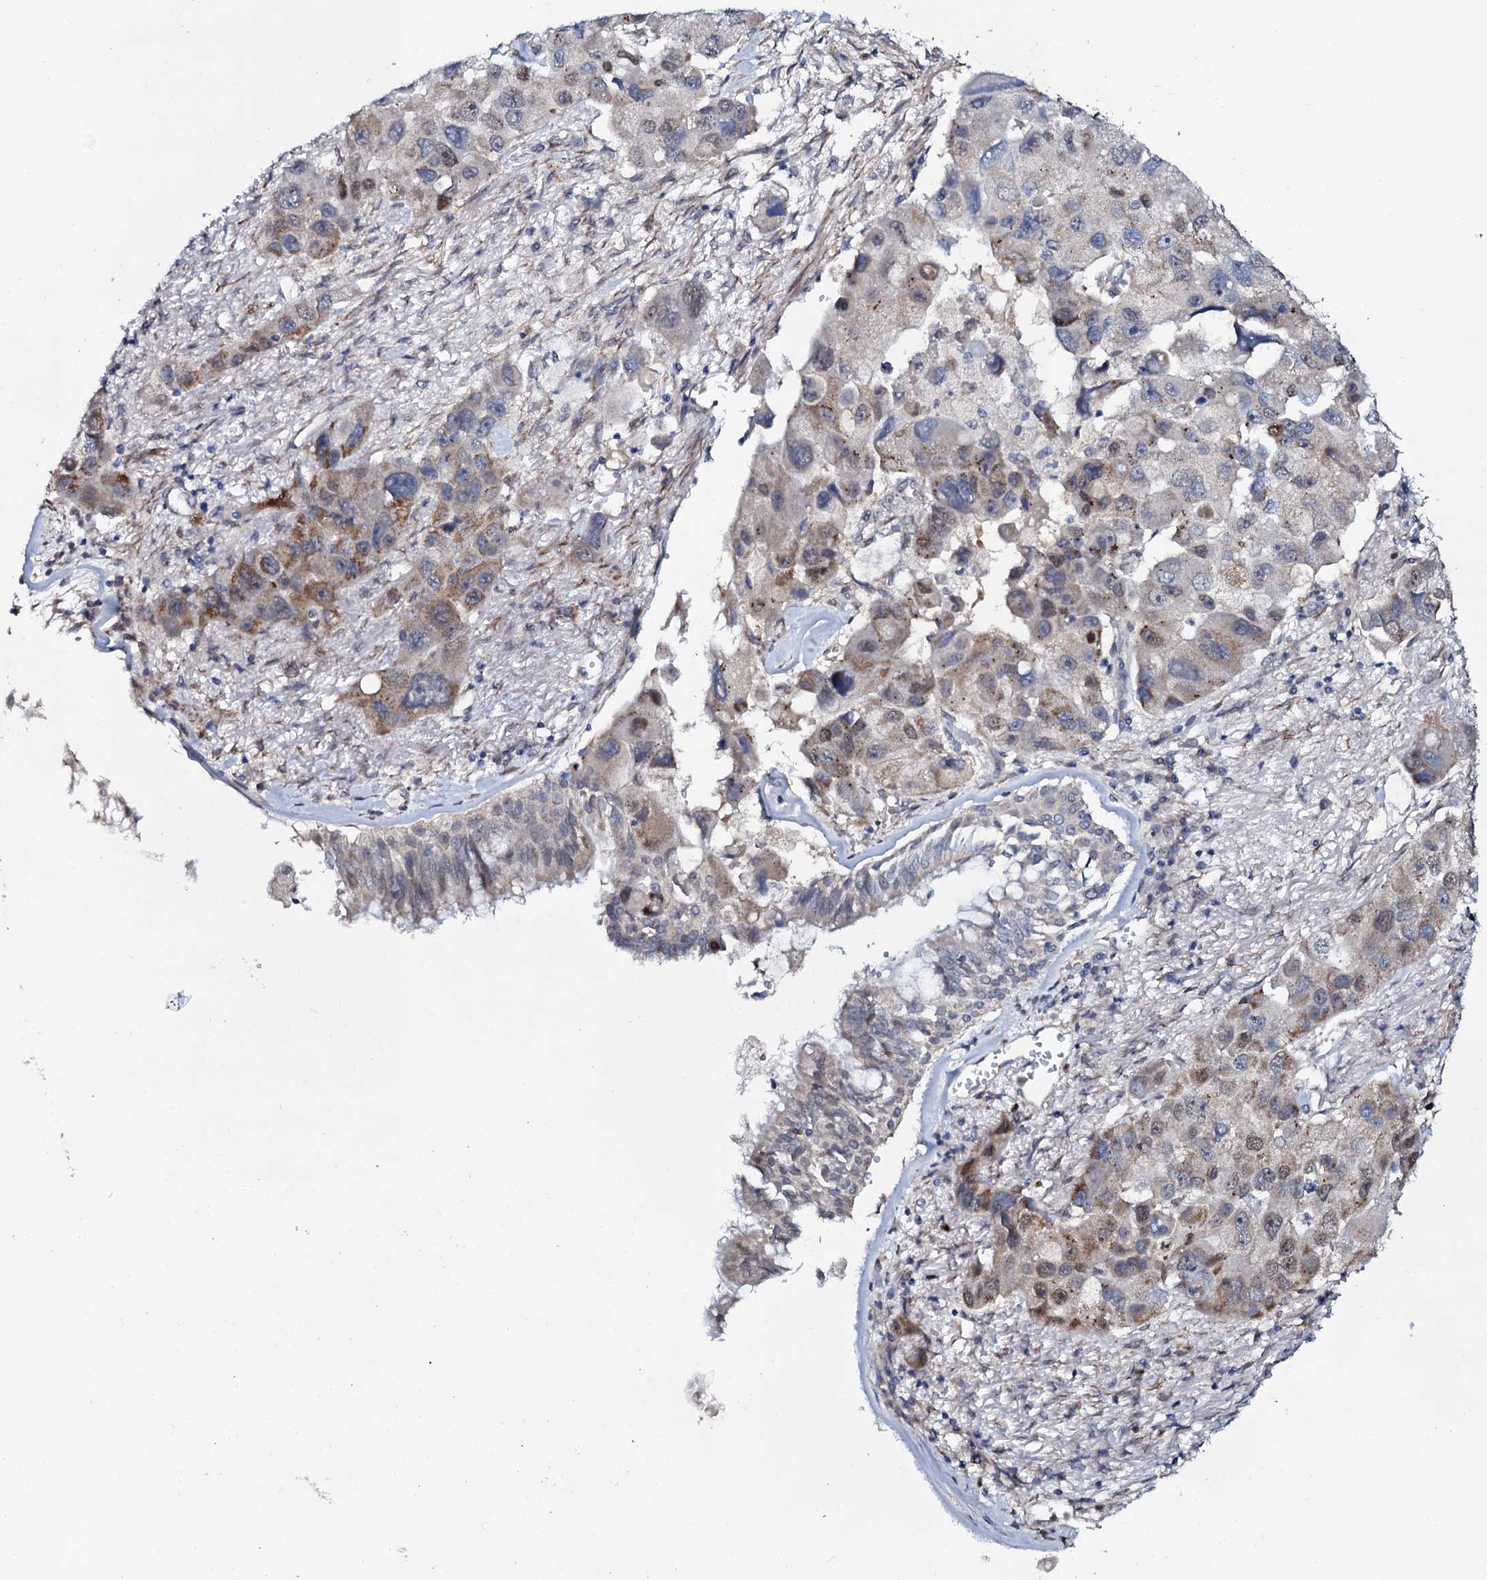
{"staining": {"intensity": "moderate", "quantity": "25%-75%", "location": "cytoplasmic/membranous"}, "tissue": "lung cancer", "cell_type": "Tumor cells", "image_type": "cancer", "snomed": [{"axis": "morphology", "description": "Adenocarcinoma, NOS"}, {"axis": "topography", "description": "Lung"}], "caption": "Immunohistochemical staining of lung cancer (adenocarcinoma) shows medium levels of moderate cytoplasmic/membranous protein positivity in about 25%-75% of tumor cells.", "gene": "PPP1R3D", "patient": {"sex": "female", "age": 54}}